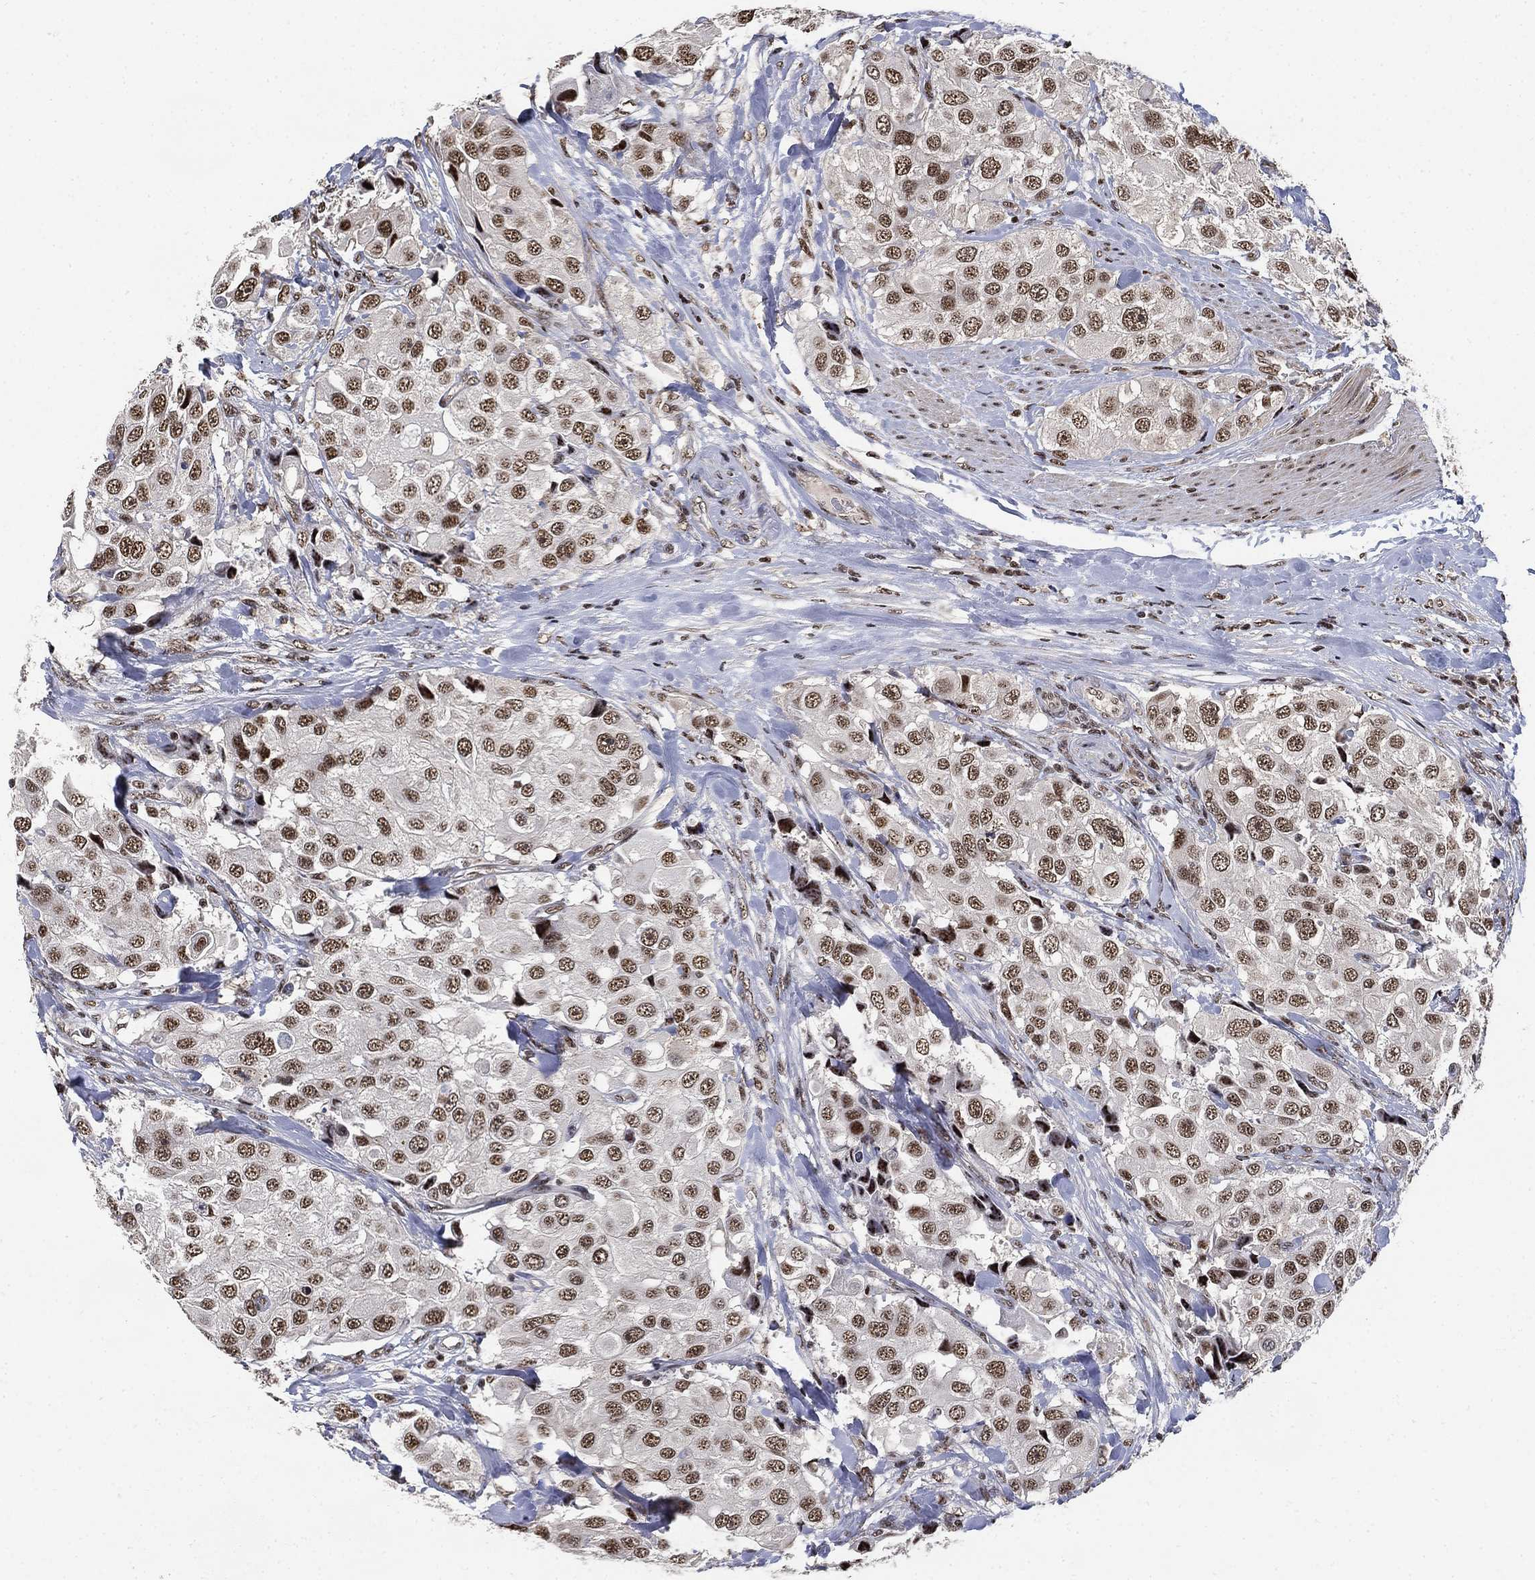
{"staining": {"intensity": "moderate", "quantity": ">75%", "location": "nuclear"}, "tissue": "urothelial cancer", "cell_type": "Tumor cells", "image_type": "cancer", "snomed": [{"axis": "morphology", "description": "Urothelial carcinoma, High grade"}, {"axis": "topography", "description": "Urinary bladder"}], "caption": "Immunohistochemical staining of urothelial cancer displays moderate nuclear protein positivity in about >75% of tumor cells.", "gene": "ZSCAN30", "patient": {"sex": "female", "age": 64}}